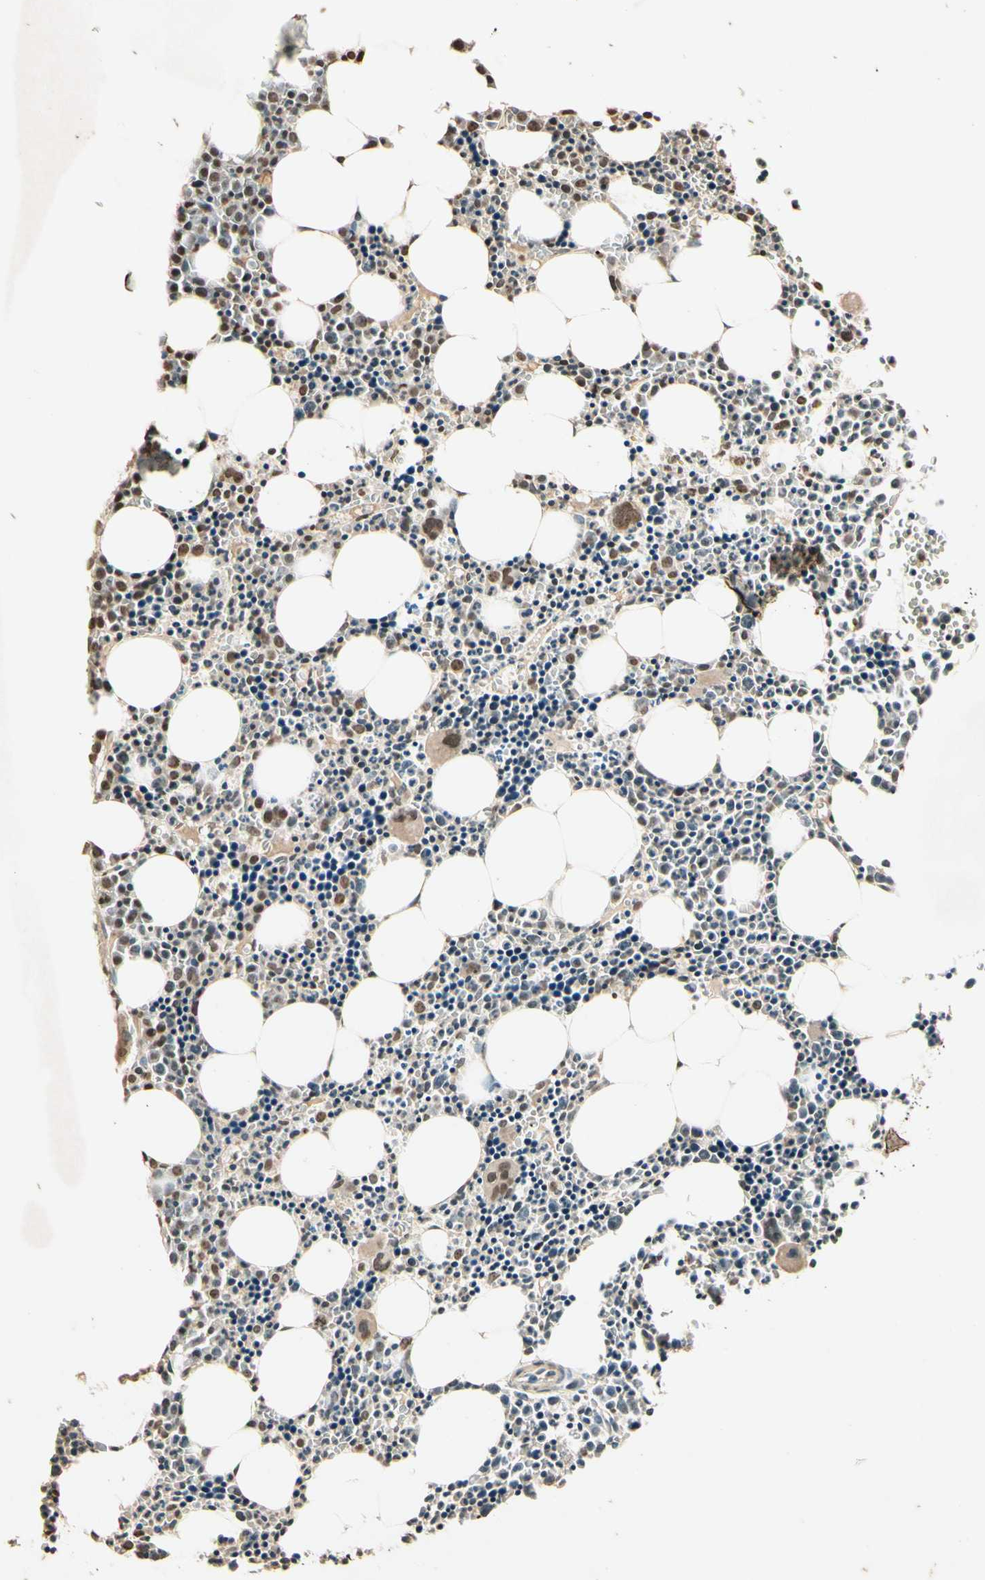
{"staining": {"intensity": "moderate", "quantity": "25%-75%", "location": "nuclear"}, "tissue": "bone marrow", "cell_type": "Hematopoietic cells", "image_type": "normal", "snomed": [{"axis": "morphology", "description": "Normal tissue, NOS"}, {"axis": "morphology", "description": "Inflammation, NOS"}, {"axis": "topography", "description": "Bone marrow"}], "caption": "An immunohistochemistry photomicrograph of unremarkable tissue is shown. Protein staining in brown shows moderate nuclear positivity in bone marrow within hematopoietic cells.", "gene": "TOP1", "patient": {"sex": "female", "age": 17}}